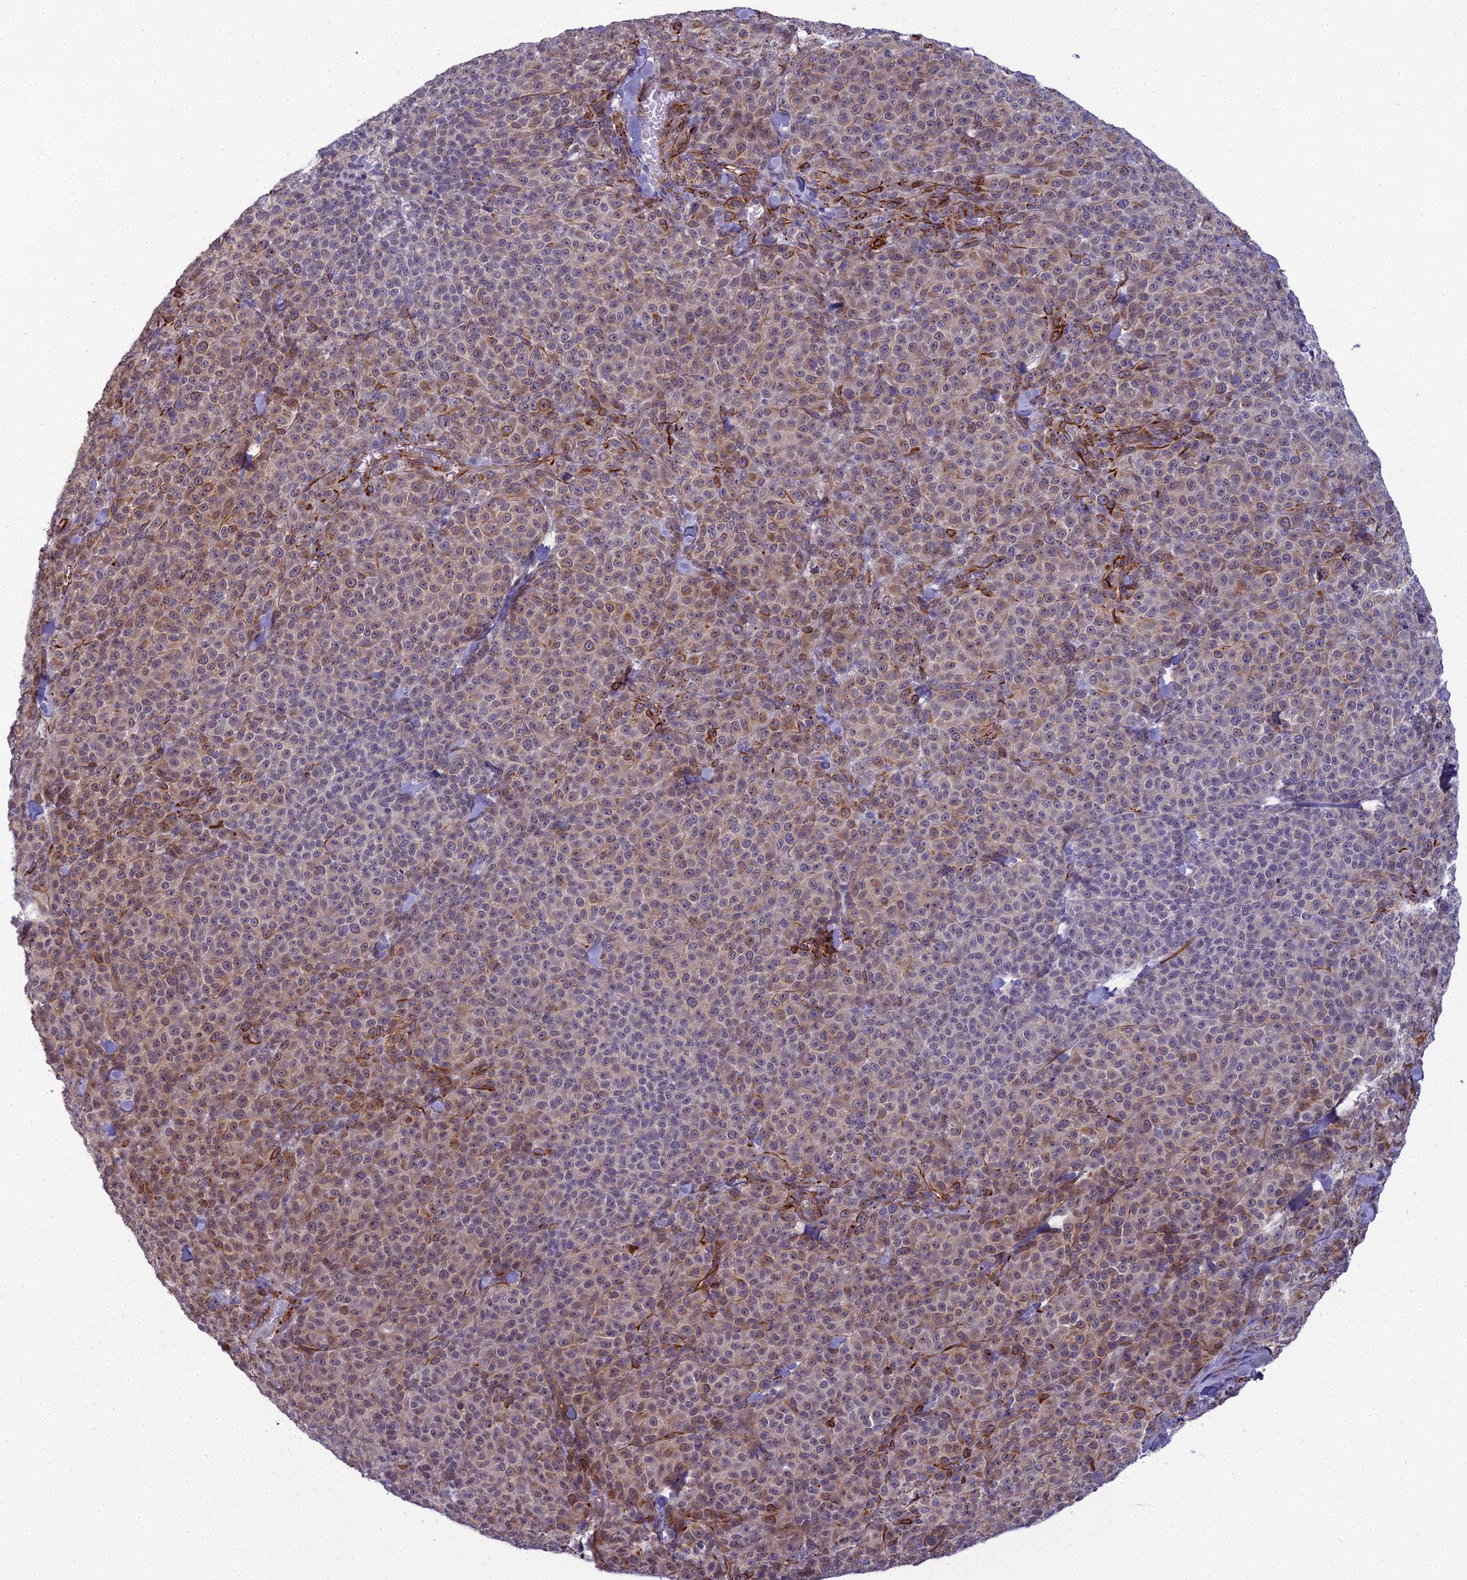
{"staining": {"intensity": "weak", "quantity": "25%-75%", "location": "nuclear"}, "tissue": "melanoma", "cell_type": "Tumor cells", "image_type": "cancer", "snomed": [{"axis": "morphology", "description": "Normal tissue, NOS"}, {"axis": "morphology", "description": "Malignant melanoma, NOS"}, {"axis": "topography", "description": "Skin"}], "caption": "Immunohistochemical staining of malignant melanoma exhibits weak nuclear protein expression in about 25%-75% of tumor cells.", "gene": "RGL3", "patient": {"sex": "female", "age": 34}}